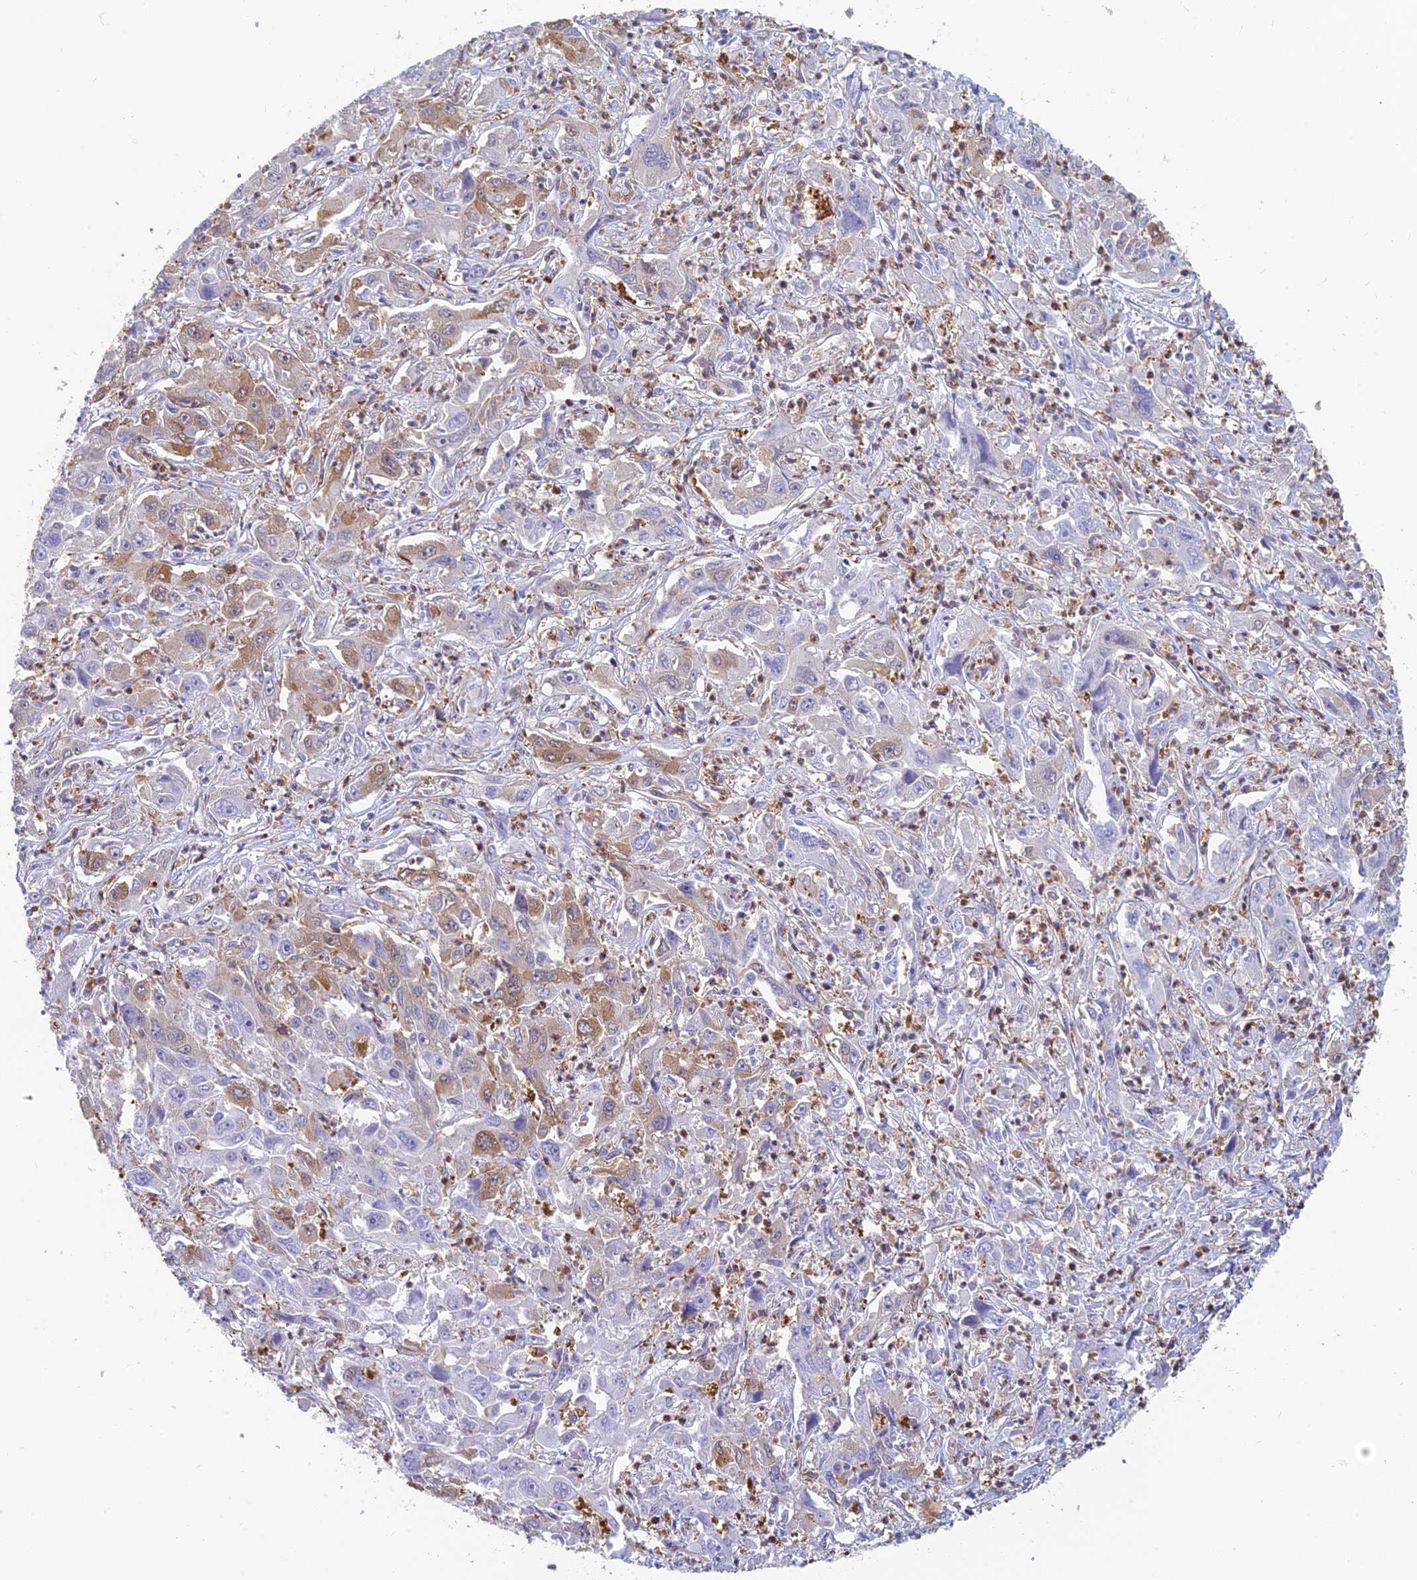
{"staining": {"intensity": "moderate", "quantity": "<25%", "location": "cytoplasmic/membranous"}, "tissue": "liver cancer", "cell_type": "Tumor cells", "image_type": "cancer", "snomed": [{"axis": "morphology", "description": "Carcinoma, Hepatocellular, NOS"}, {"axis": "topography", "description": "Liver"}], "caption": "A micrograph of human liver cancer stained for a protein reveals moderate cytoplasmic/membranous brown staining in tumor cells.", "gene": "STRN4", "patient": {"sex": "male", "age": 63}}